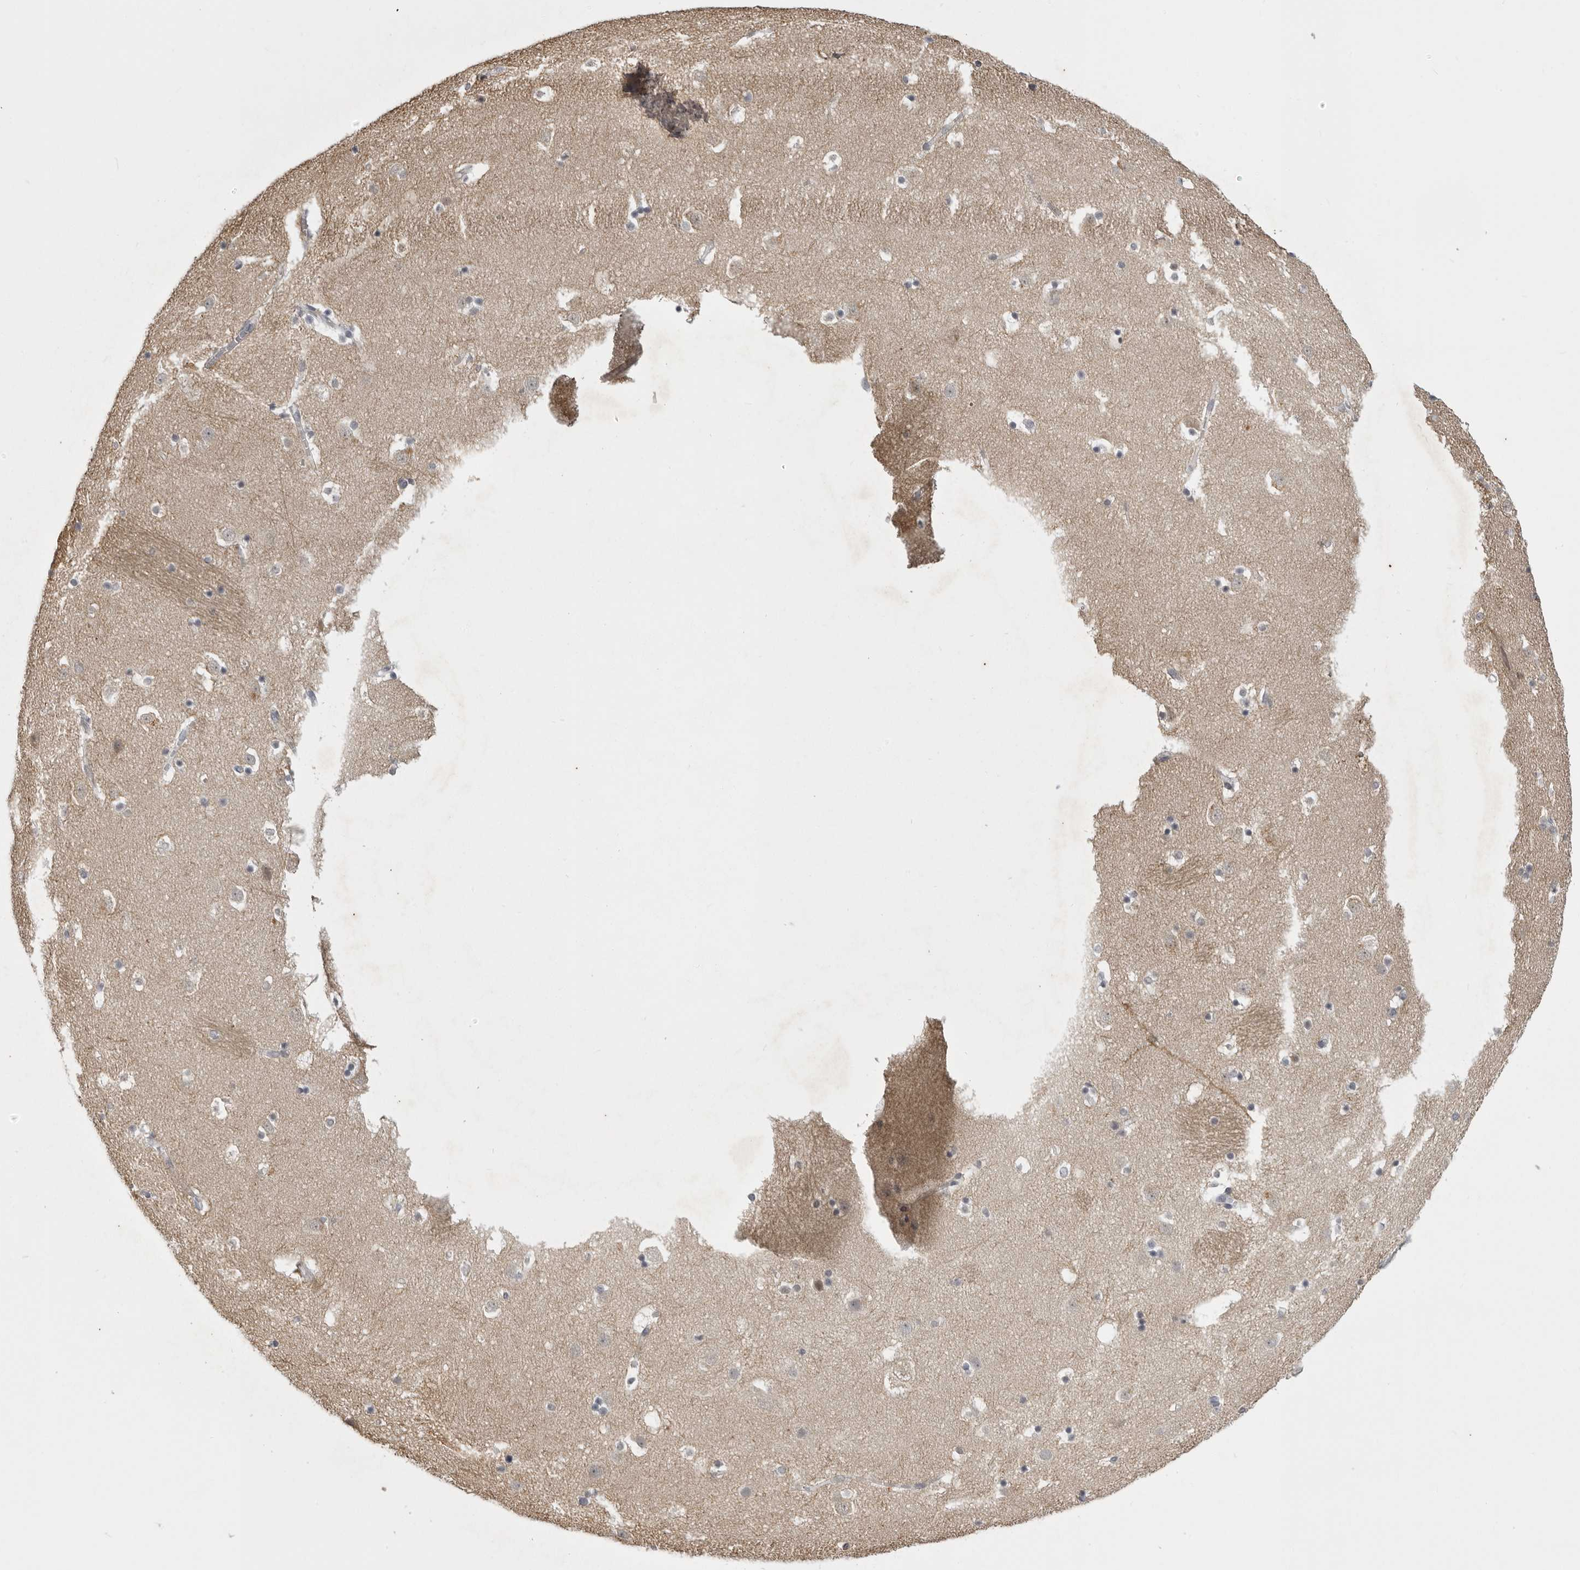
{"staining": {"intensity": "moderate", "quantity": "<25%", "location": "cytoplasmic/membranous"}, "tissue": "caudate", "cell_type": "Glial cells", "image_type": "normal", "snomed": [{"axis": "morphology", "description": "Normal tissue, NOS"}, {"axis": "topography", "description": "Lateral ventricle wall"}], "caption": "Protein staining of normal caudate demonstrates moderate cytoplasmic/membranous positivity in approximately <25% of glial cells.", "gene": "EPHA10", "patient": {"sex": "male", "age": 45}}